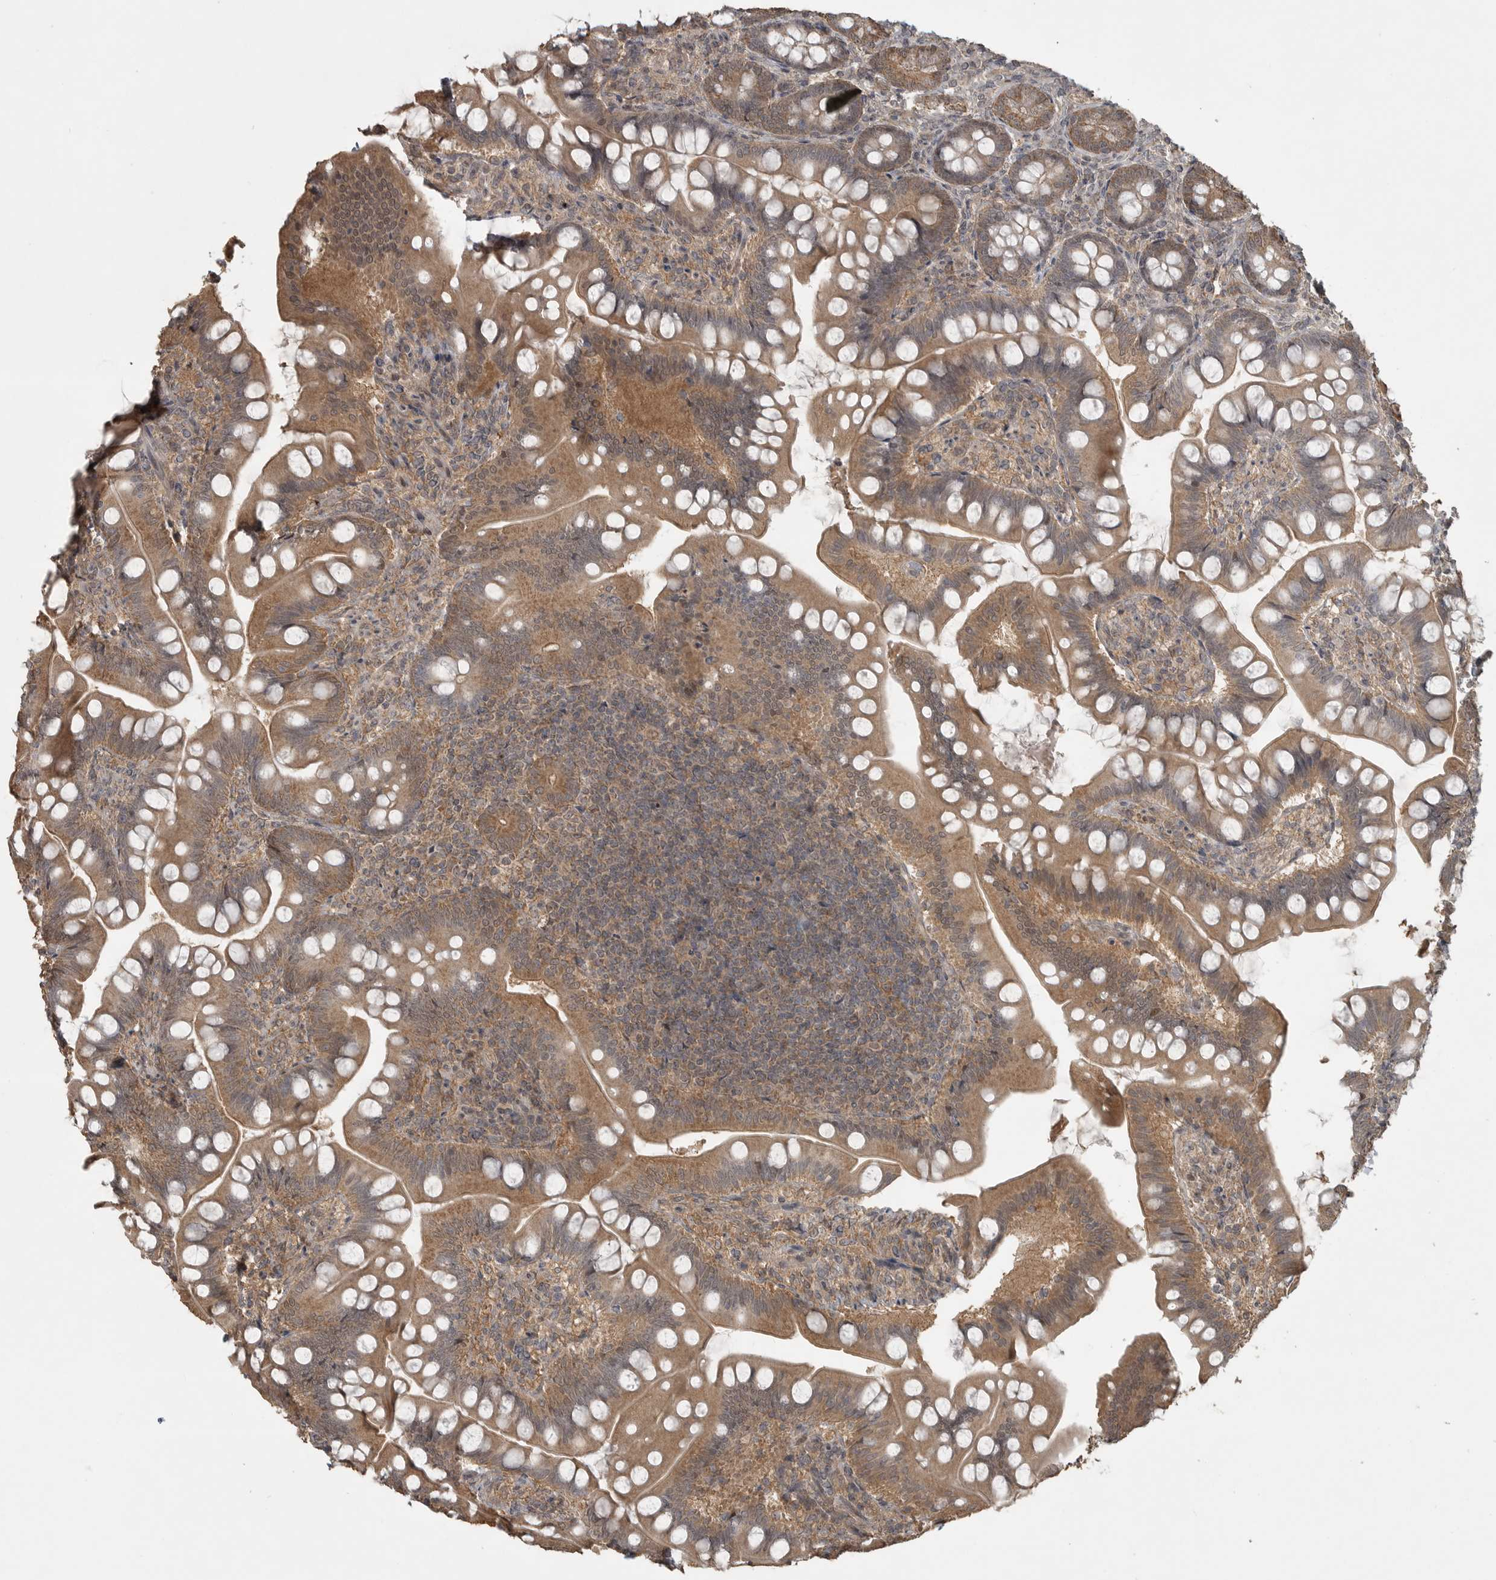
{"staining": {"intensity": "moderate", "quantity": ">75%", "location": "cytoplasmic/membranous"}, "tissue": "small intestine", "cell_type": "Glandular cells", "image_type": "normal", "snomed": [{"axis": "morphology", "description": "Normal tissue, NOS"}, {"axis": "topography", "description": "Small intestine"}], "caption": "An image of human small intestine stained for a protein displays moderate cytoplasmic/membranous brown staining in glandular cells. (brown staining indicates protein expression, while blue staining denotes nuclei).", "gene": "LLGL1", "patient": {"sex": "male", "age": 7}}